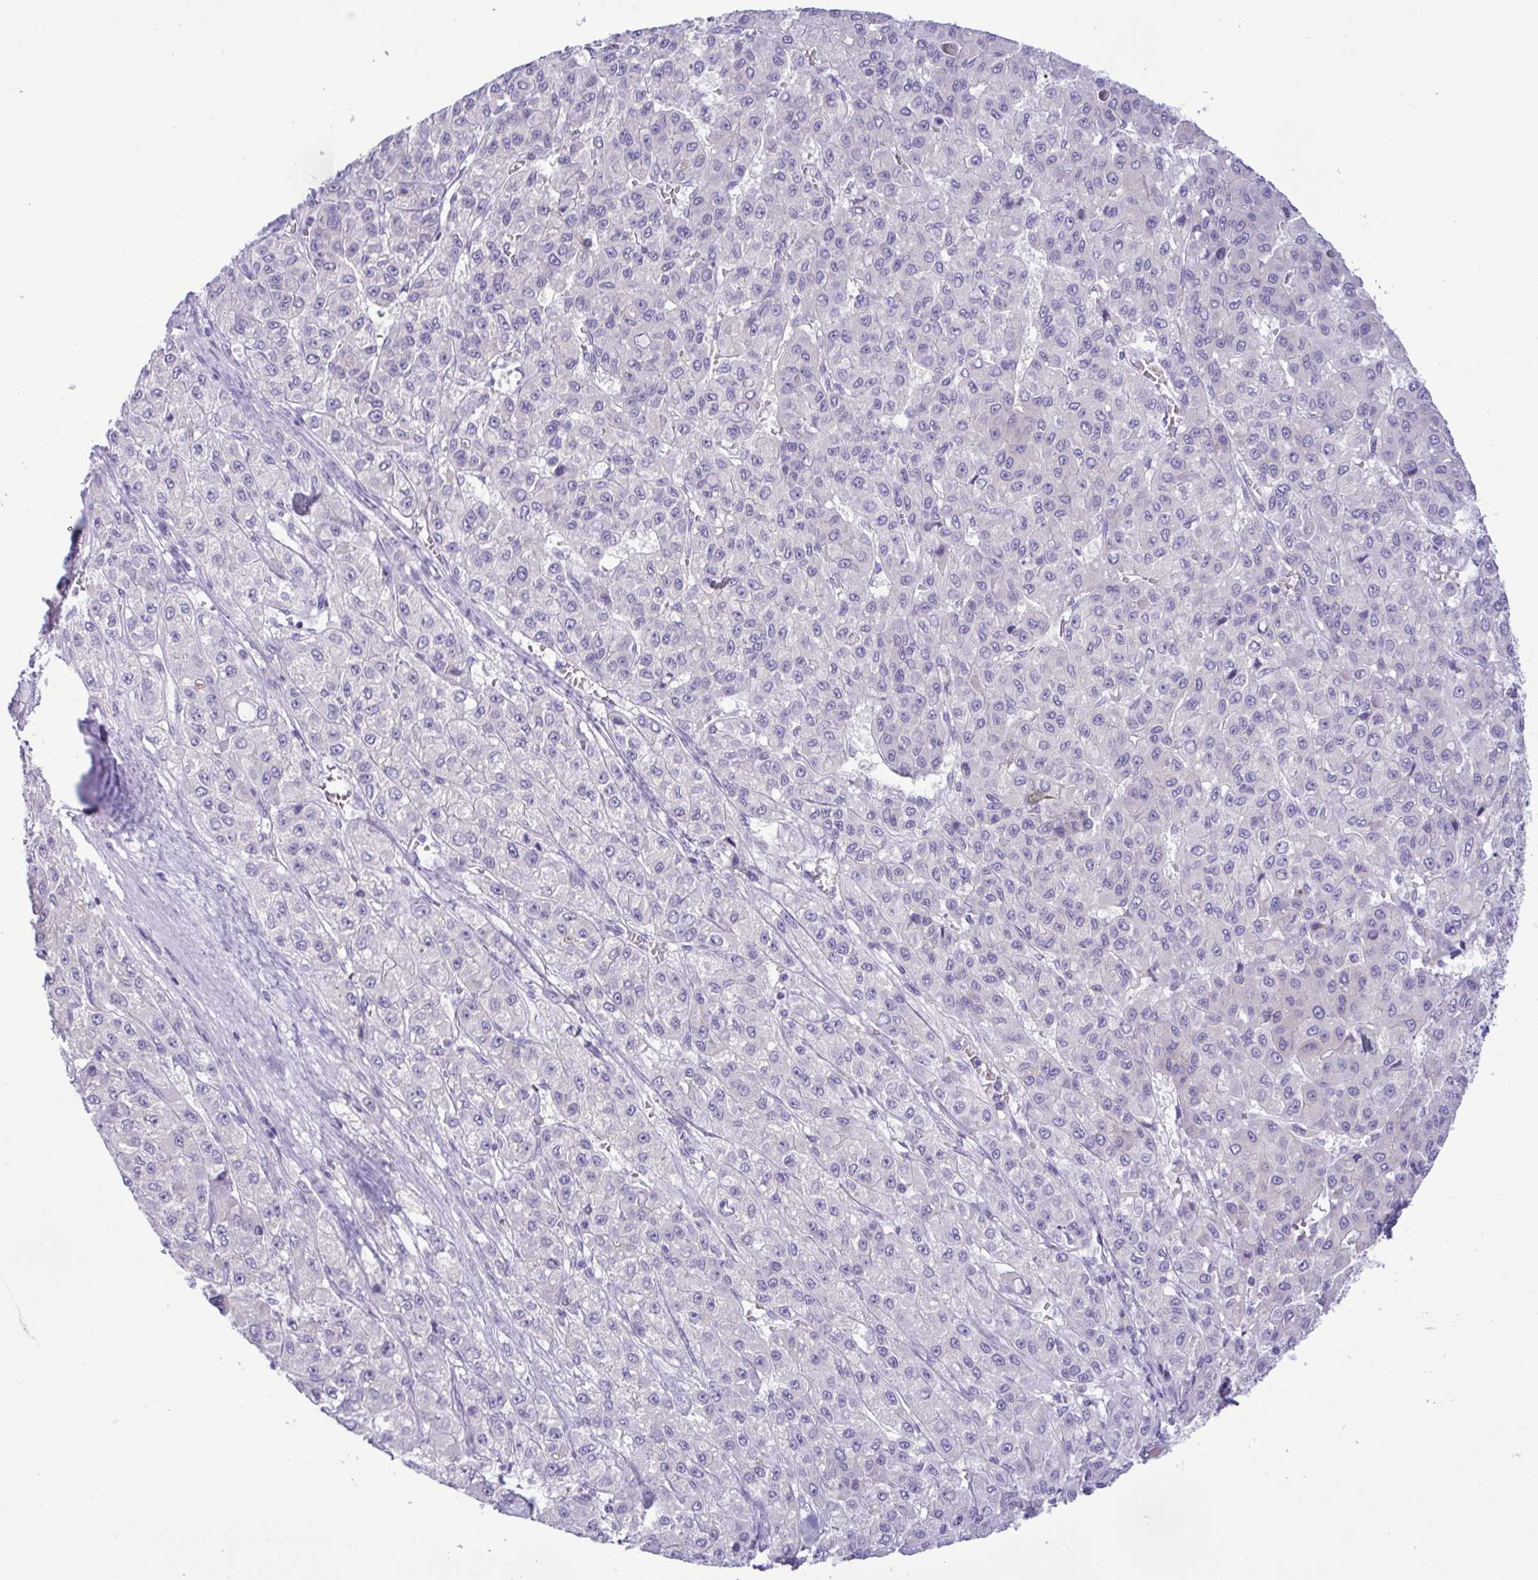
{"staining": {"intensity": "negative", "quantity": "none", "location": "none"}, "tissue": "liver cancer", "cell_type": "Tumor cells", "image_type": "cancer", "snomed": [{"axis": "morphology", "description": "Carcinoma, Hepatocellular, NOS"}, {"axis": "topography", "description": "Liver"}], "caption": "Tumor cells are negative for protein expression in human liver cancer (hepatocellular carcinoma).", "gene": "SREBF1", "patient": {"sex": "male", "age": 70}}